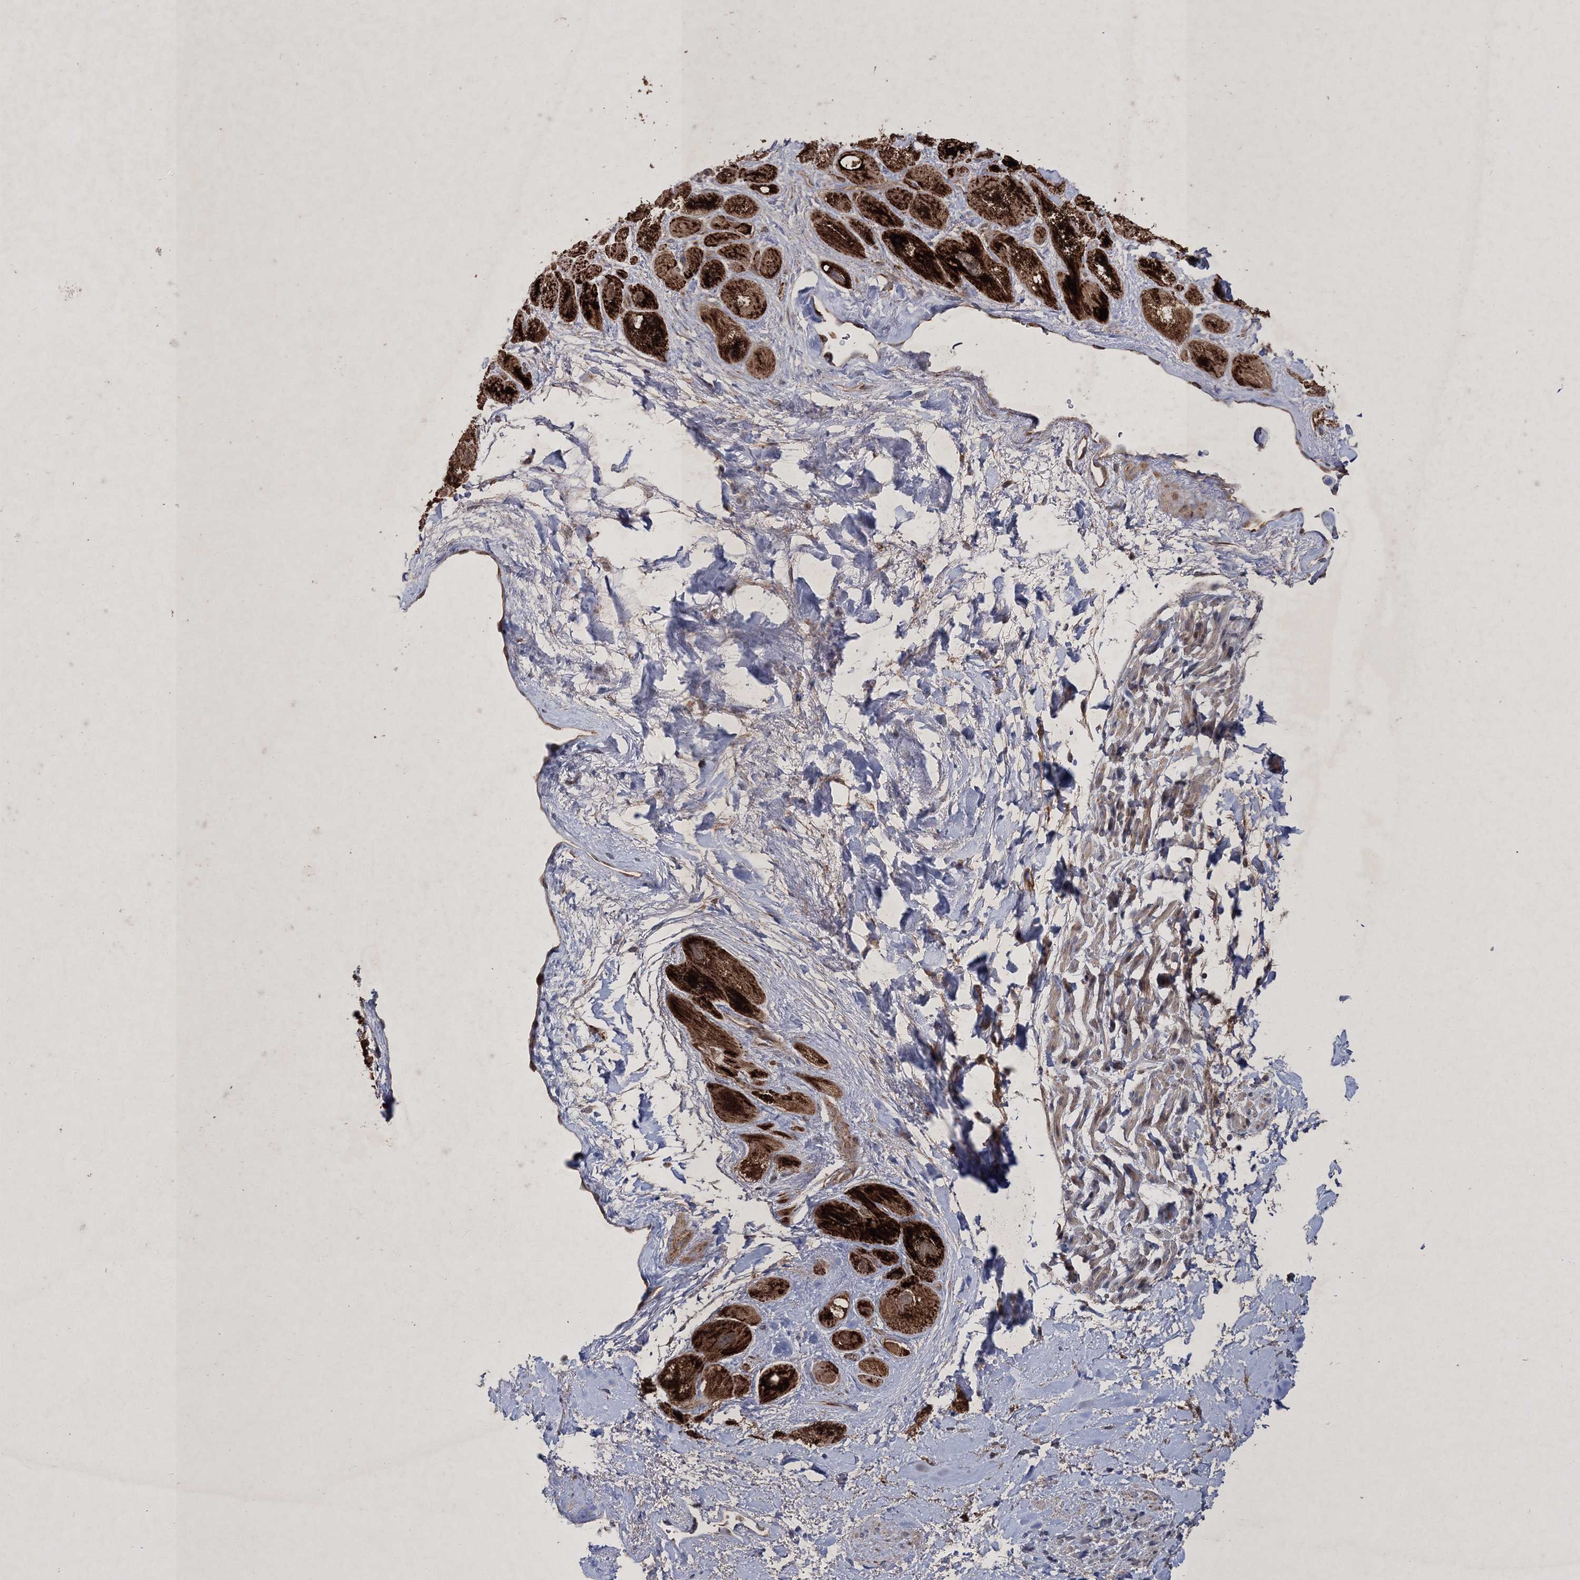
{"staining": {"intensity": "strong", "quantity": ">75%", "location": "cytoplasmic/membranous"}, "tissue": "heart muscle", "cell_type": "Cardiomyocytes", "image_type": "normal", "snomed": [{"axis": "morphology", "description": "Normal tissue, NOS"}, {"axis": "topography", "description": "Heart"}], "caption": "Protein staining demonstrates strong cytoplasmic/membranous staining in about >75% of cardiomyocytes in normal heart muscle. Nuclei are stained in blue.", "gene": "SCRN3", "patient": {"sex": "male", "age": 49}}